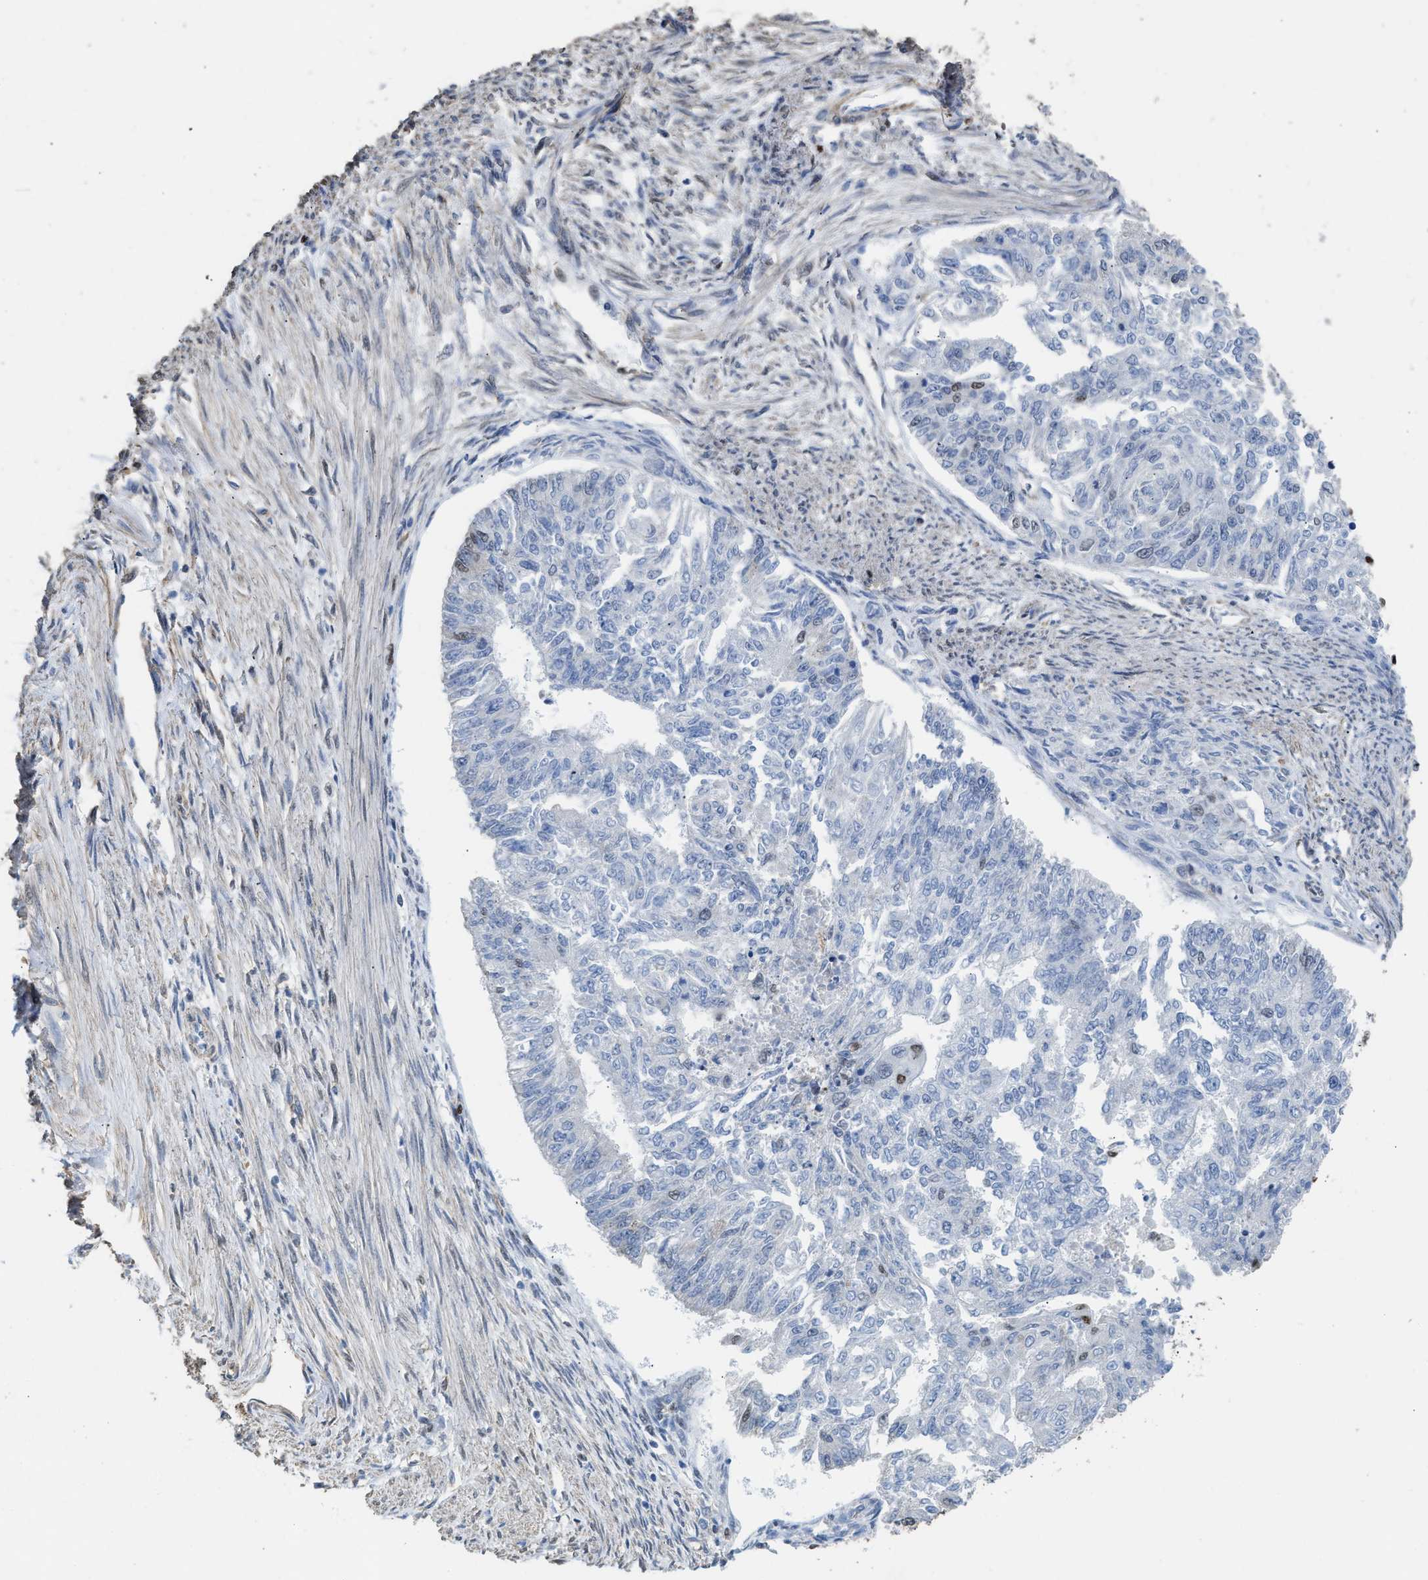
{"staining": {"intensity": "moderate", "quantity": "<25%", "location": "nuclear"}, "tissue": "endometrial cancer", "cell_type": "Tumor cells", "image_type": "cancer", "snomed": [{"axis": "morphology", "description": "Adenocarcinoma, NOS"}, {"axis": "topography", "description": "Endometrium"}], "caption": "Immunohistochemical staining of human adenocarcinoma (endometrial) shows low levels of moderate nuclear positivity in approximately <25% of tumor cells.", "gene": "SCAF4", "patient": {"sex": "female", "age": 32}}